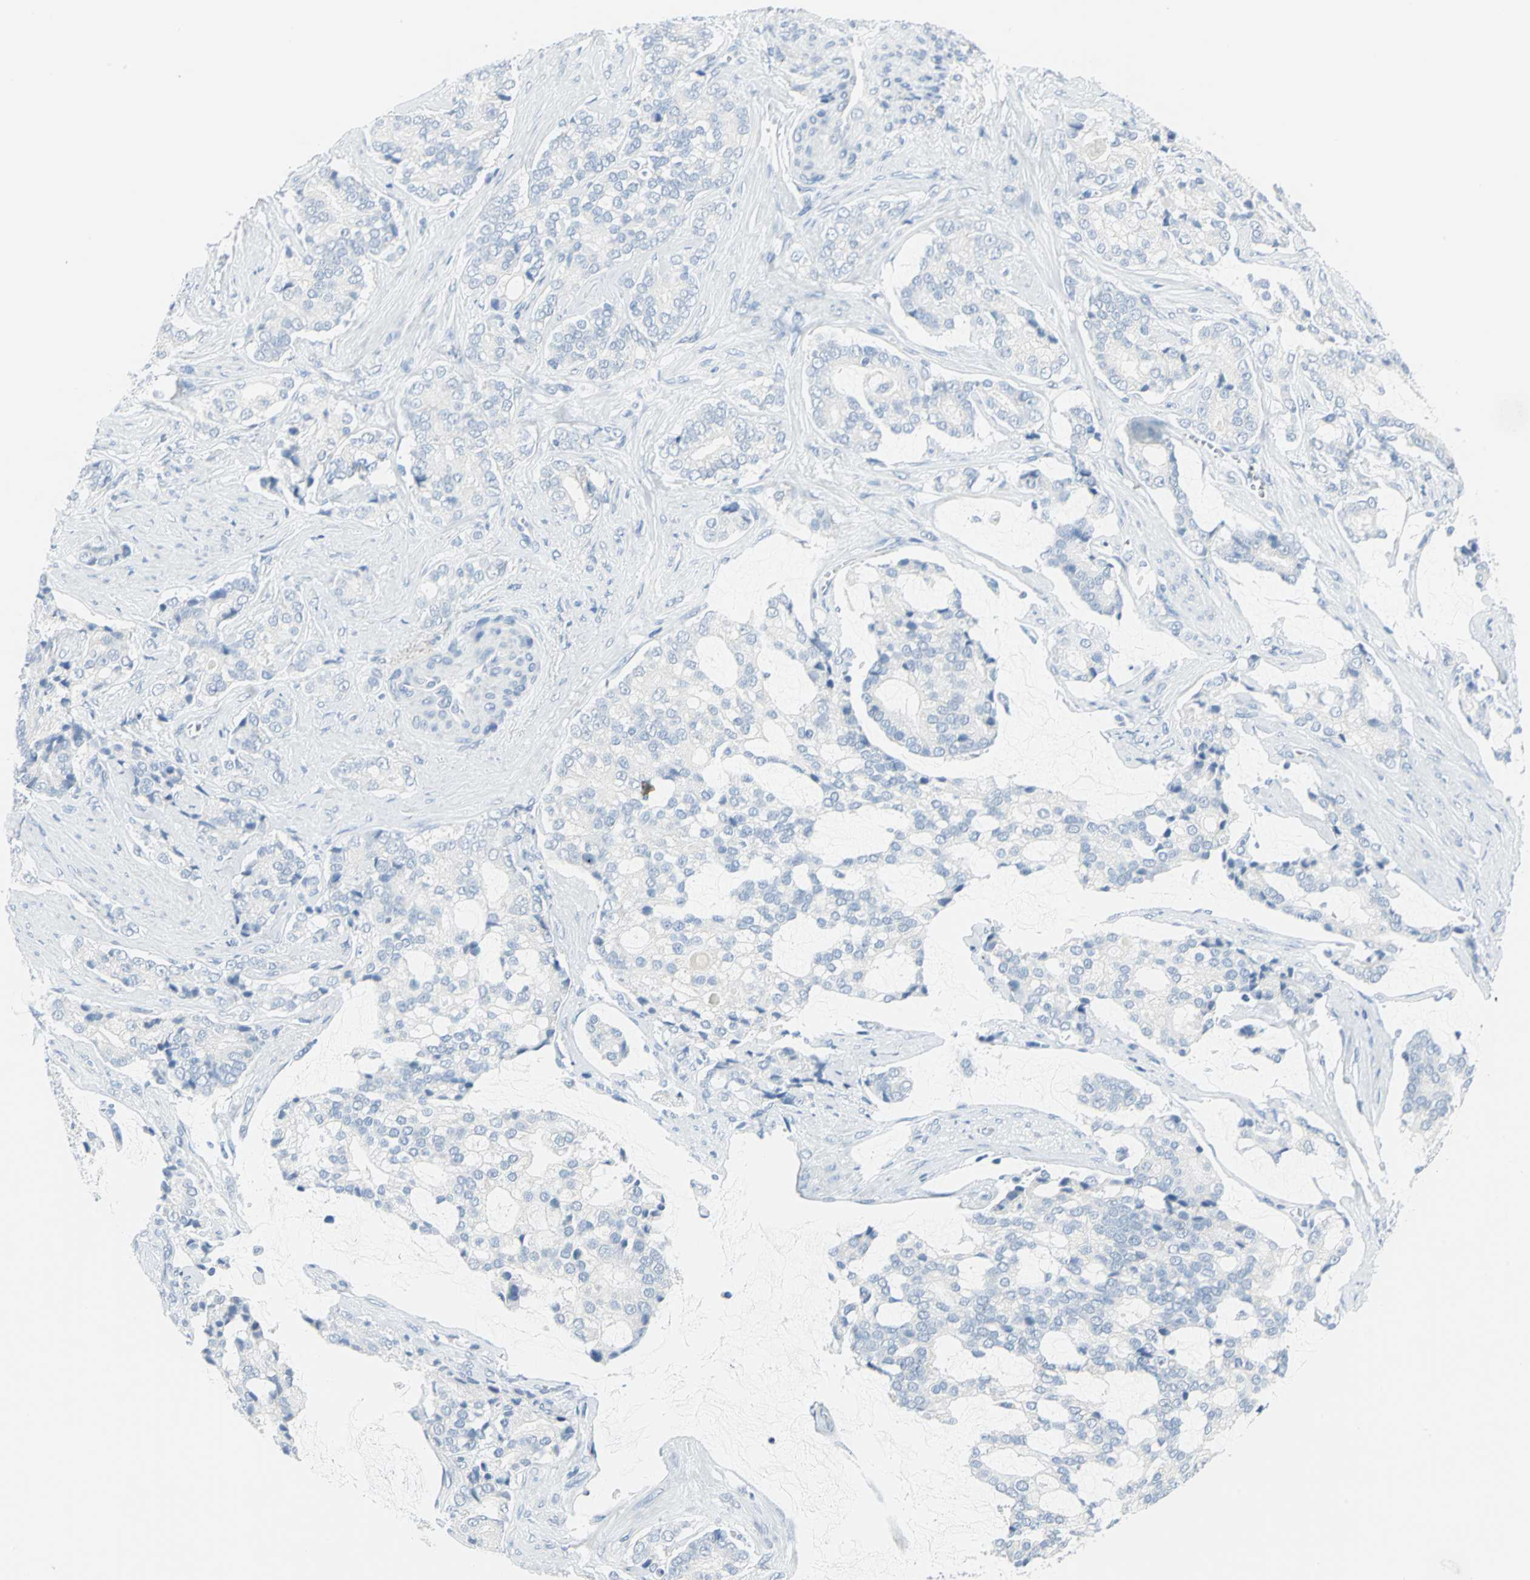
{"staining": {"intensity": "negative", "quantity": "none", "location": "none"}, "tissue": "prostate cancer", "cell_type": "Tumor cells", "image_type": "cancer", "snomed": [{"axis": "morphology", "description": "Adenocarcinoma, Low grade"}, {"axis": "topography", "description": "Prostate"}], "caption": "An immunohistochemistry micrograph of adenocarcinoma (low-grade) (prostate) is shown. There is no staining in tumor cells of adenocarcinoma (low-grade) (prostate).", "gene": "PKLR", "patient": {"sex": "male", "age": 58}}